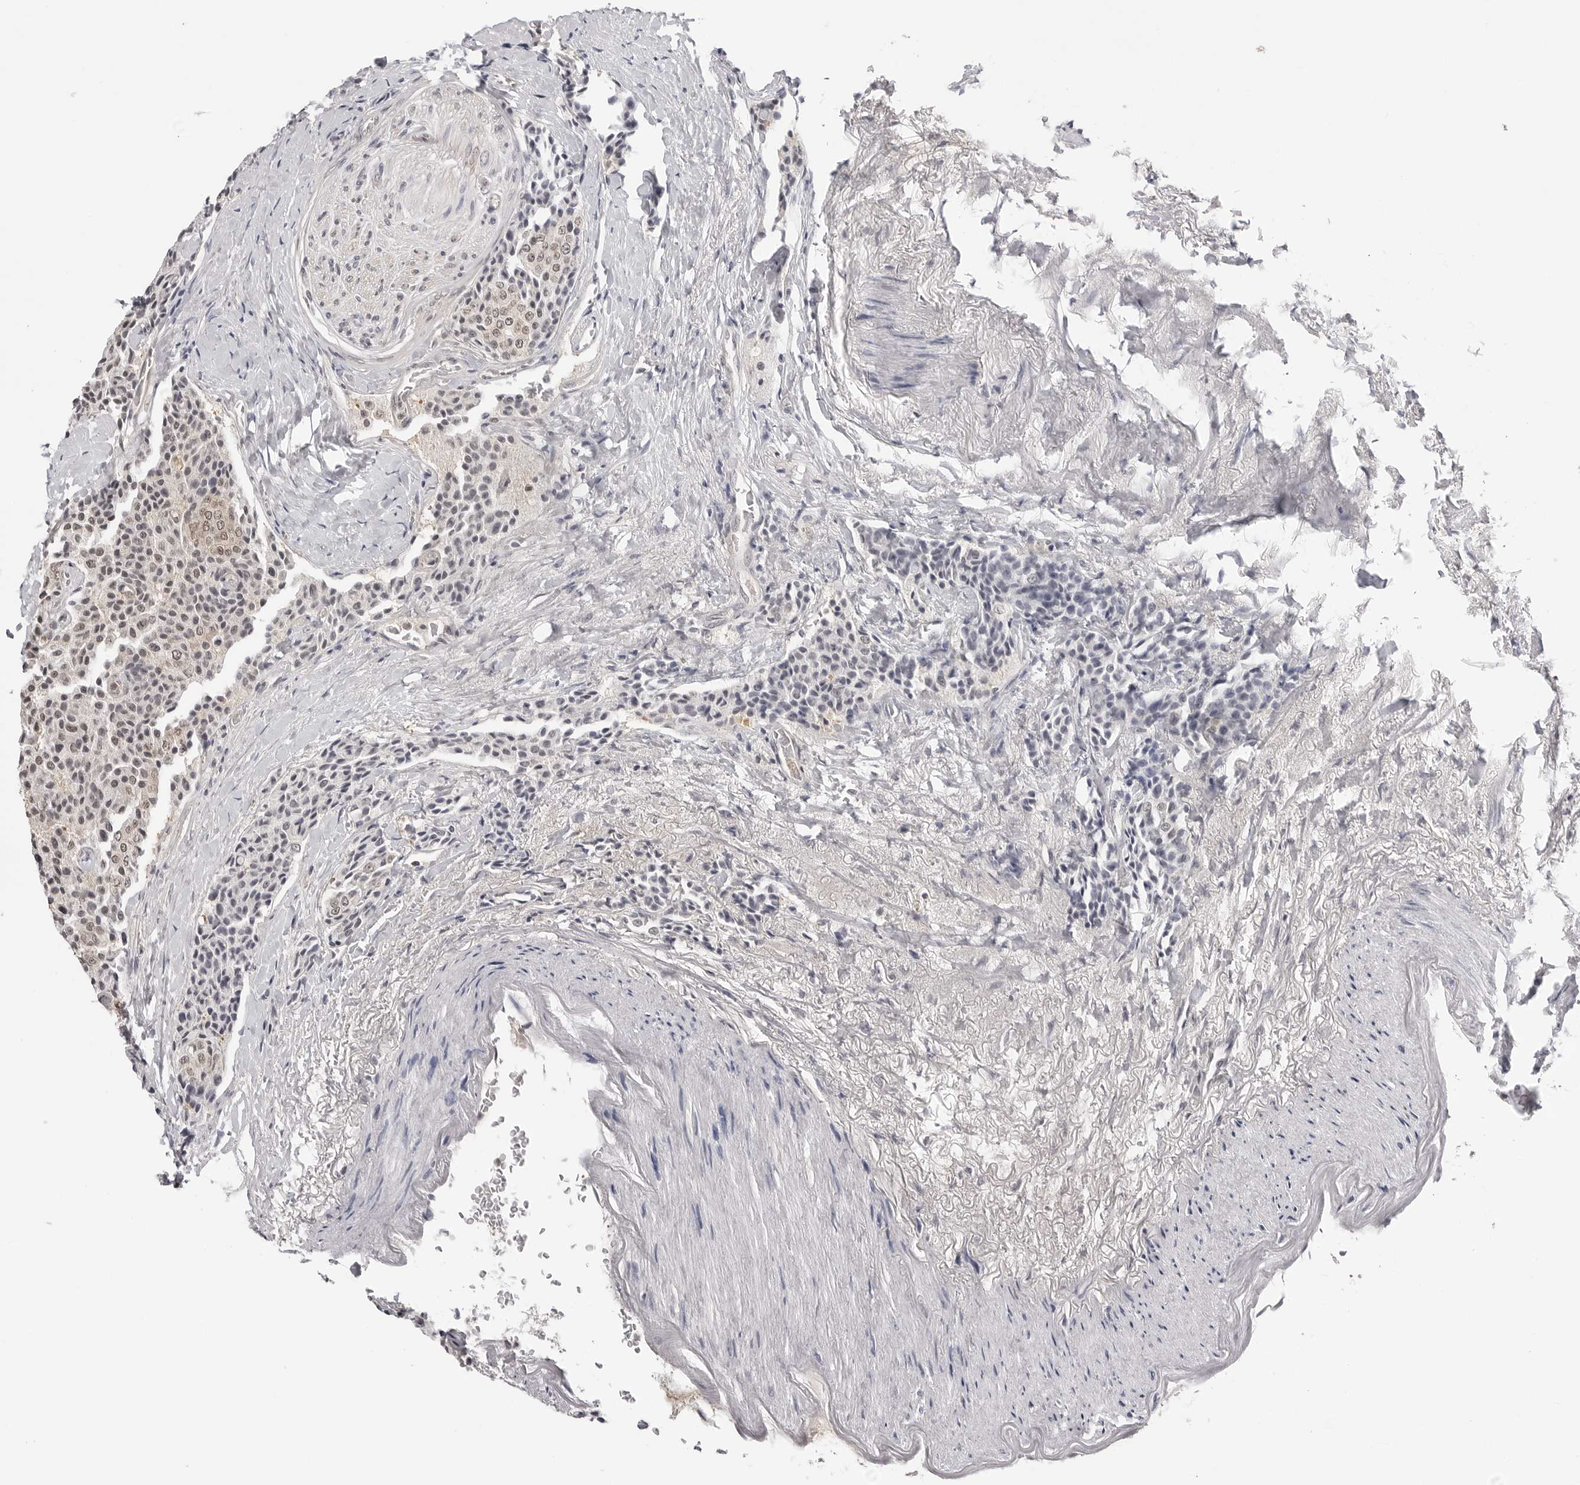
{"staining": {"intensity": "weak", "quantity": "25%-75%", "location": "nuclear"}, "tissue": "carcinoid", "cell_type": "Tumor cells", "image_type": "cancer", "snomed": [{"axis": "morphology", "description": "Carcinoid, malignant, NOS"}, {"axis": "topography", "description": "Colon"}], "caption": "An image showing weak nuclear staining in about 25%-75% of tumor cells in carcinoid, as visualized by brown immunohistochemical staining.", "gene": "YWHAG", "patient": {"sex": "female", "age": 61}}